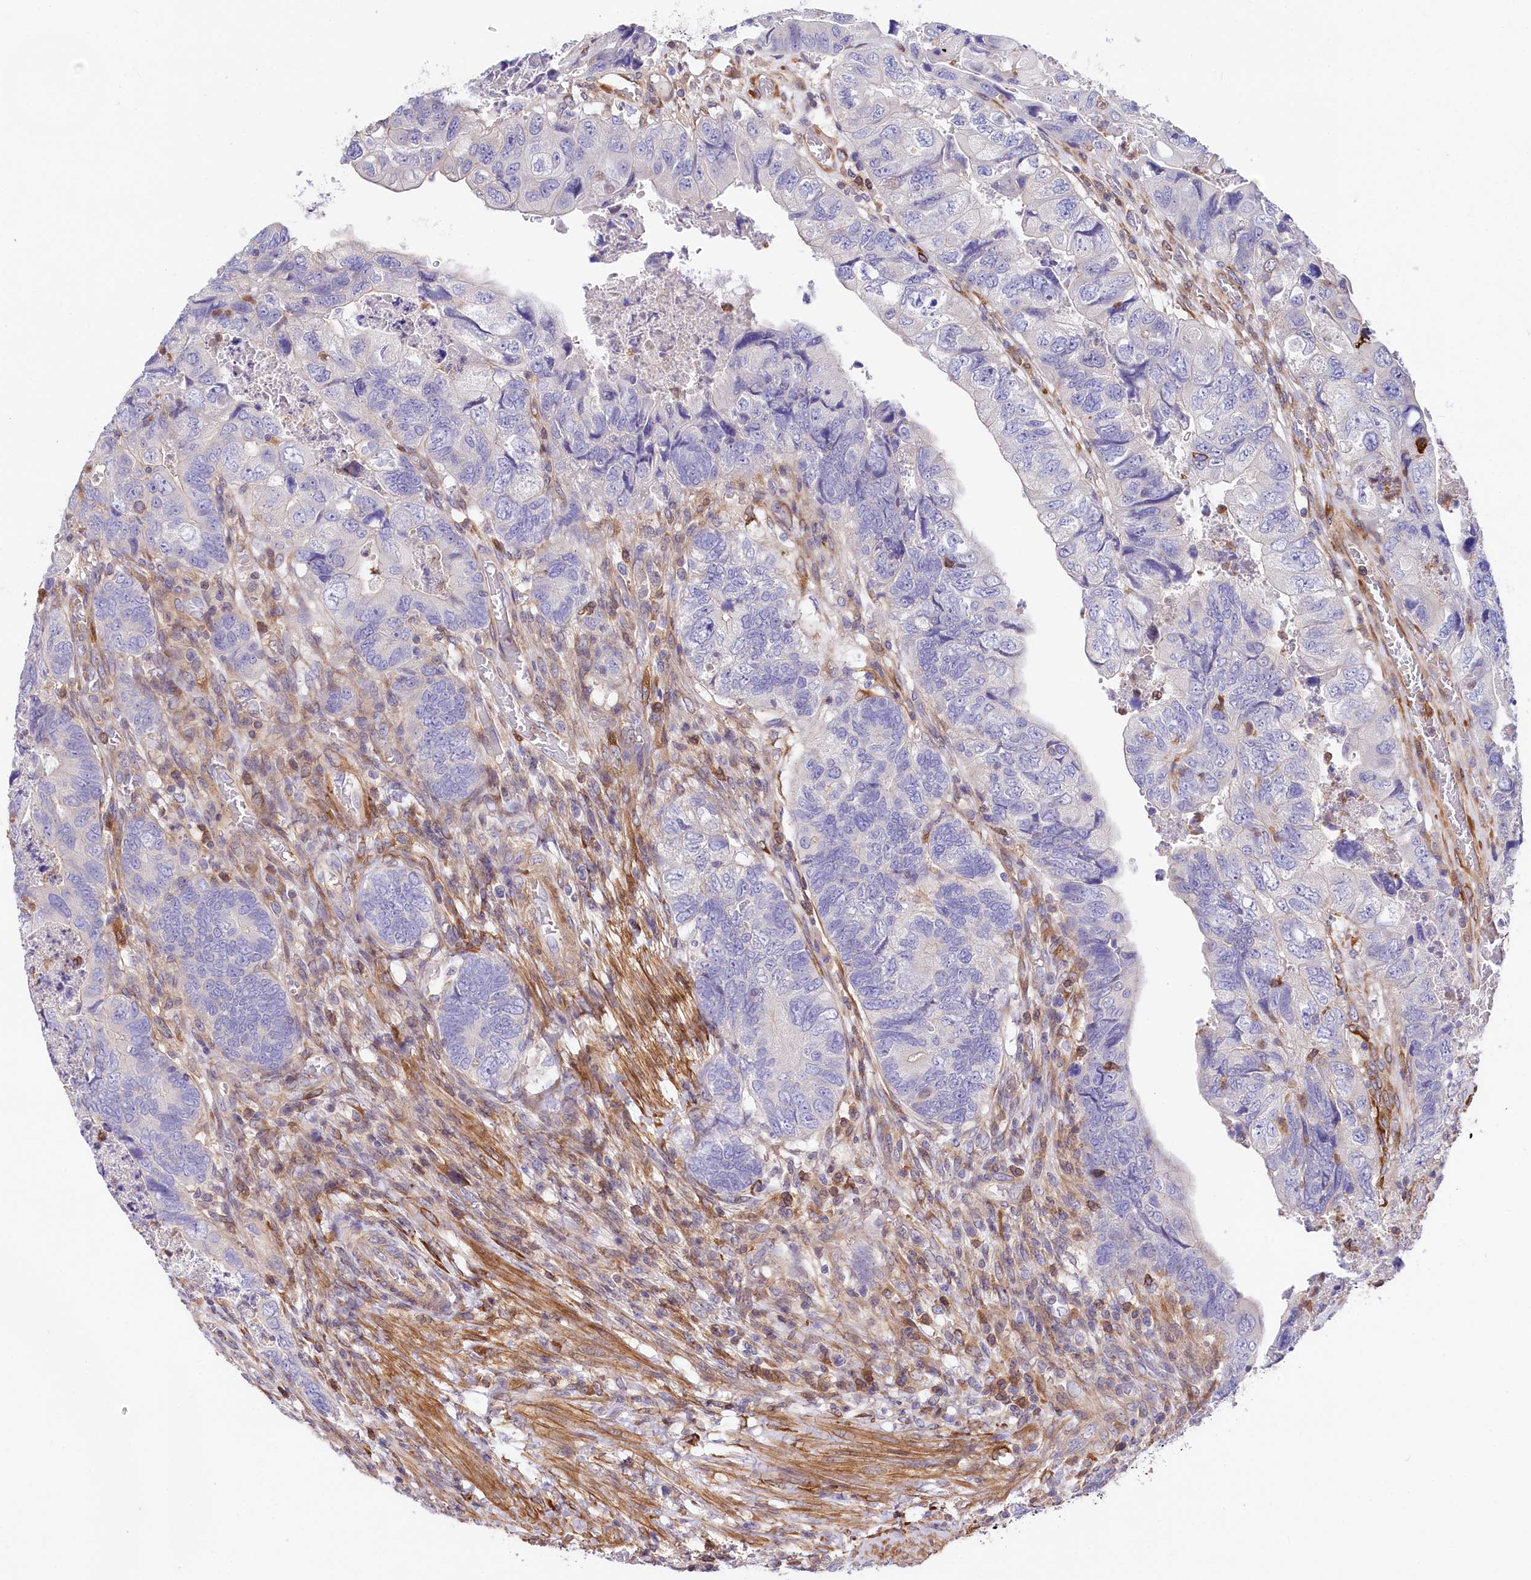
{"staining": {"intensity": "negative", "quantity": "none", "location": "none"}, "tissue": "colorectal cancer", "cell_type": "Tumor cells", "image_type": "cancer", "snomed": [{"axis": "morphology", "description": "Adenocarcinoma, NOS"}, {"axis": "topography", "description": "Rectum"}], "caption": "This is an IHC micrograph of colorectal cancer (adenocarcinoma). There is no positivity in tumor cells.", "gene": "FCHSD2", "patient": {"sex": "male", "age": 63}}